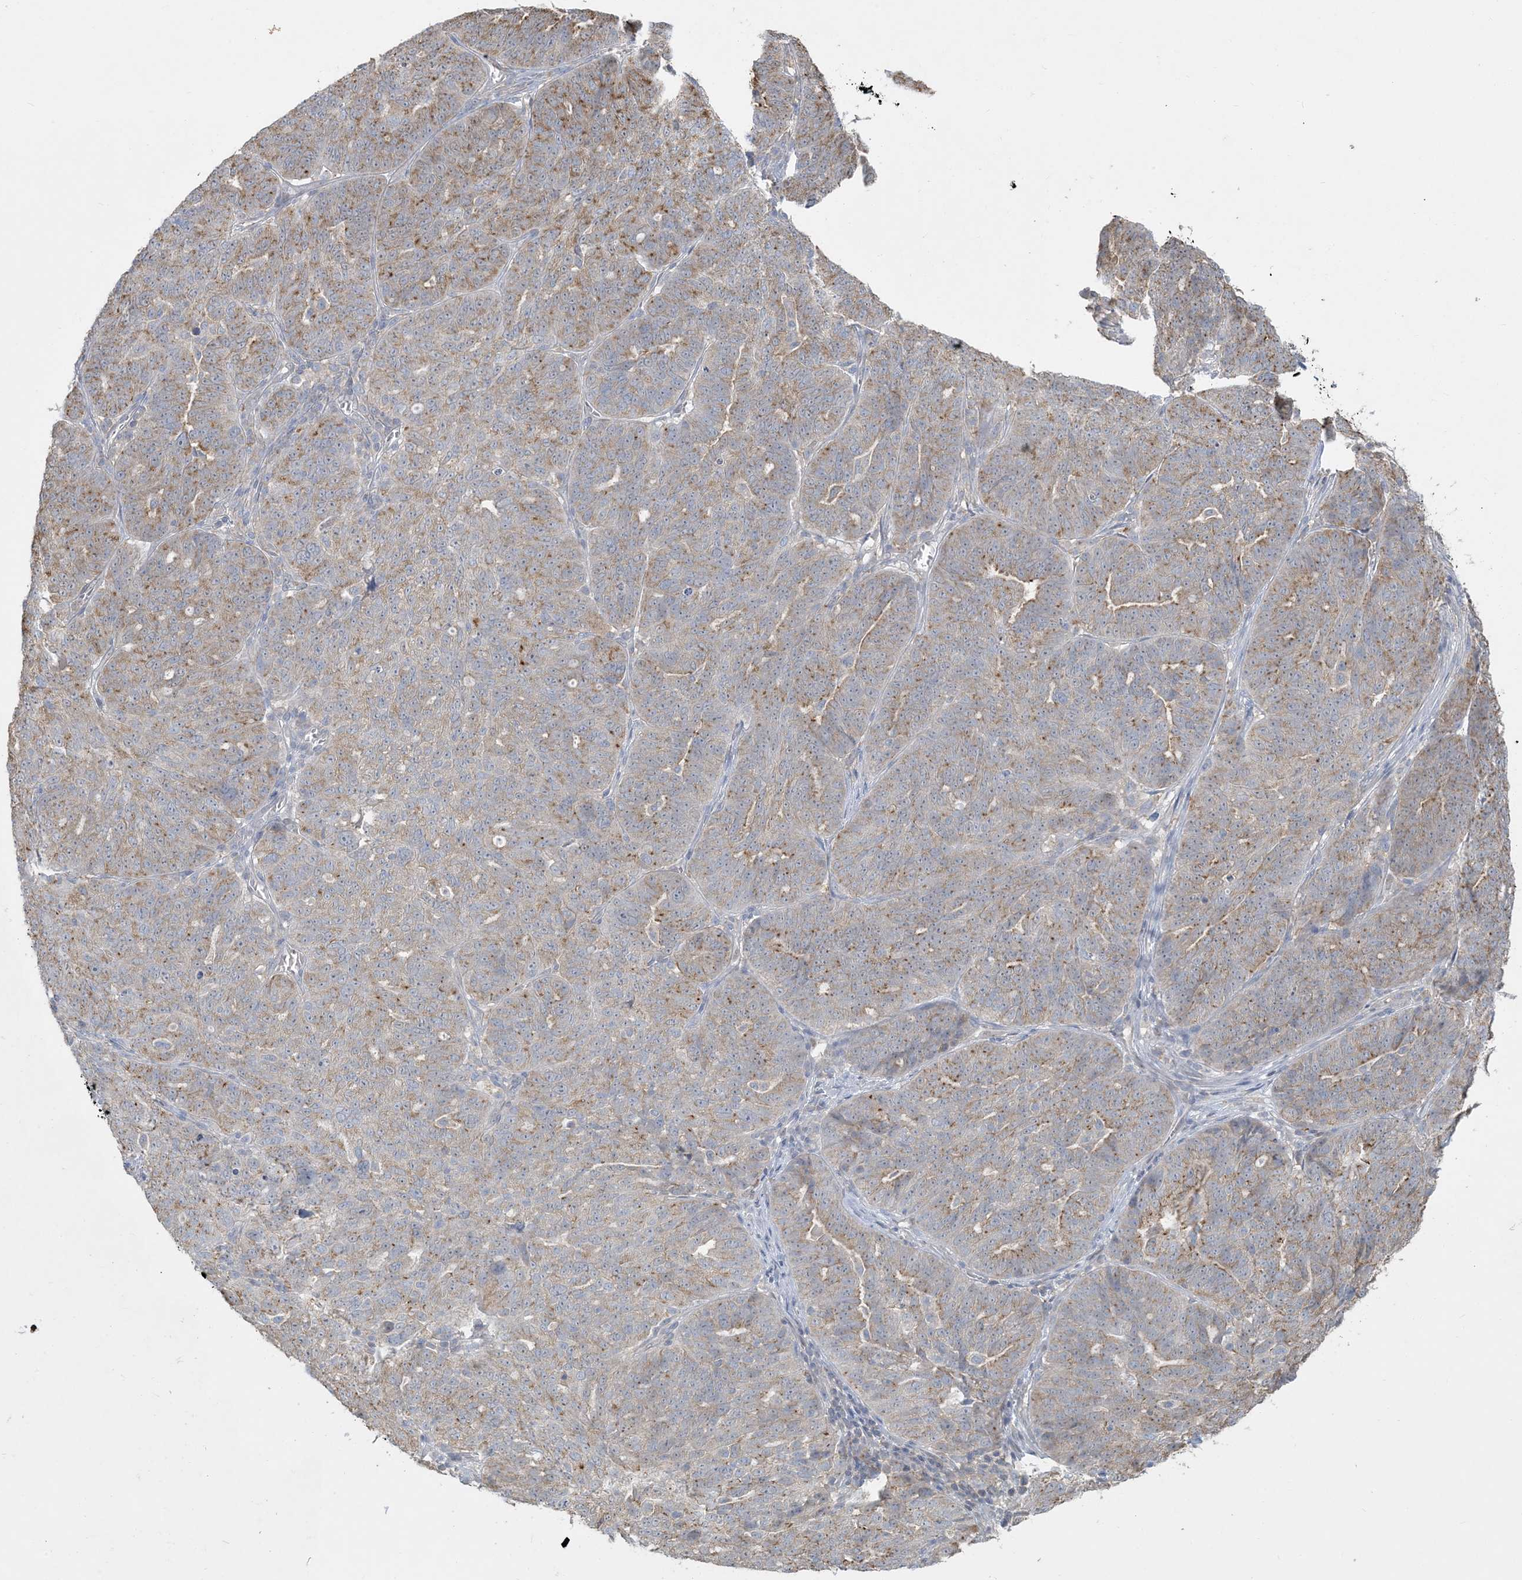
{"staining": {"intensity": "moderate", "quantity": "25%-75%", "location": "cytoplasmic/membranous"}, "tissue": "ovarian cancer", "cell_type": "Tumor cells", "image_type": "cancer", "snomed": [{"axis": "morphology", "description": "Cystadenocarcinoma, serous, NOS"}, {"axis": "topography", "description": "Ovary"}], "caption": "Ovarian serous cystadenocarcinoma was stained to show a protein in brown. There is medium levels of moderate cytoplasmic/membranous staining in approximately 25%-75% of tumor cells.", "gene": "HACL1", "patient": {"sex": "female", "age": 59}}